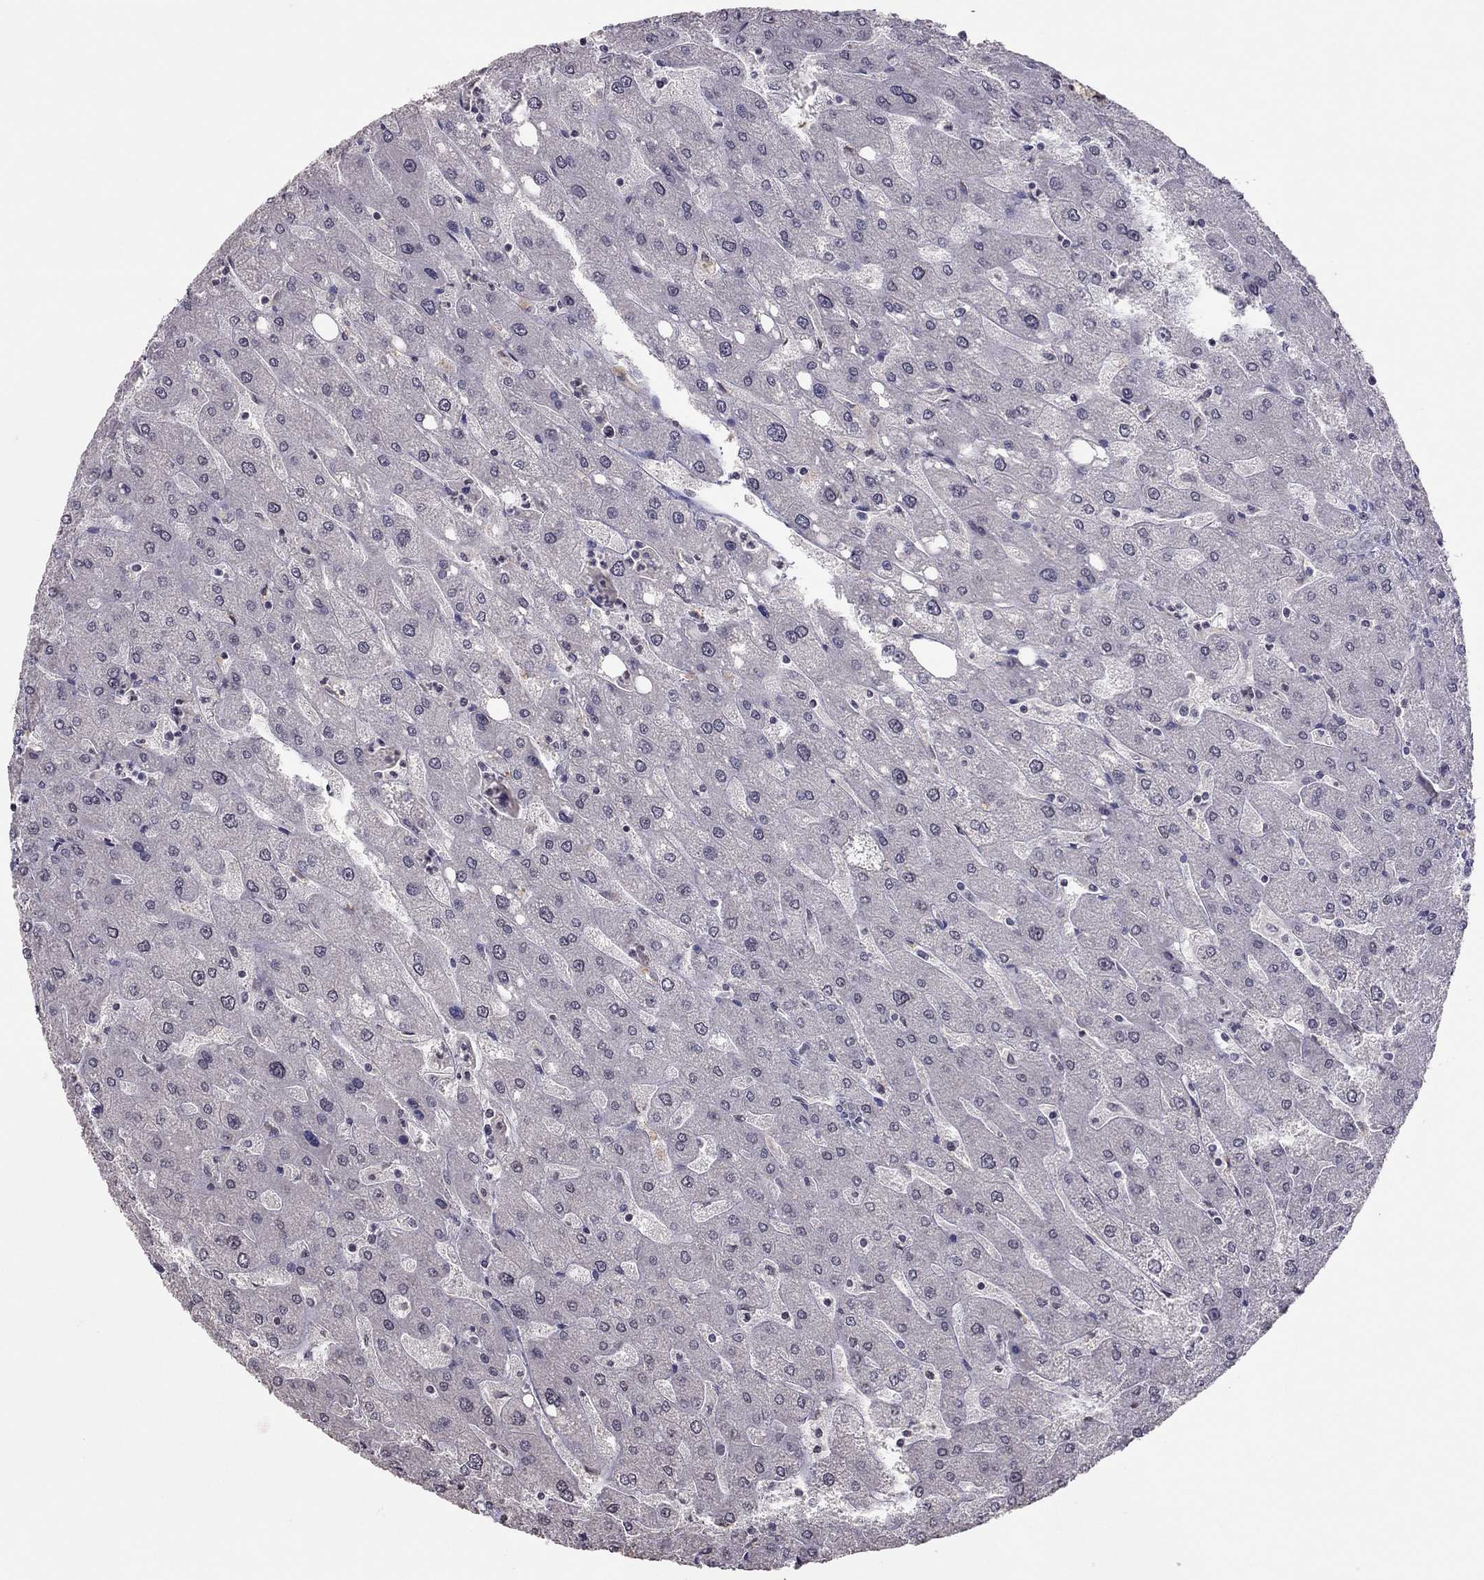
{"staining": {"intensity": "negative", "quantity": "none", "location": "none"}, "tissue": "liver", "cell_type": "Cholangiocytes", "image_type": "normal", "snomed": [{"axis": "morphology", "description": "Normal tissue, NOS"}, {"axis": "topography", "description": "Liver"}], "caption": "An image of liver stained for a protein exhibits no brown staining in cholangiocytes. (DAB immunohistochemistry (IHC), high magnification).", "gene": "TSHB", "patient": {"sex": "male", "age": 67}}